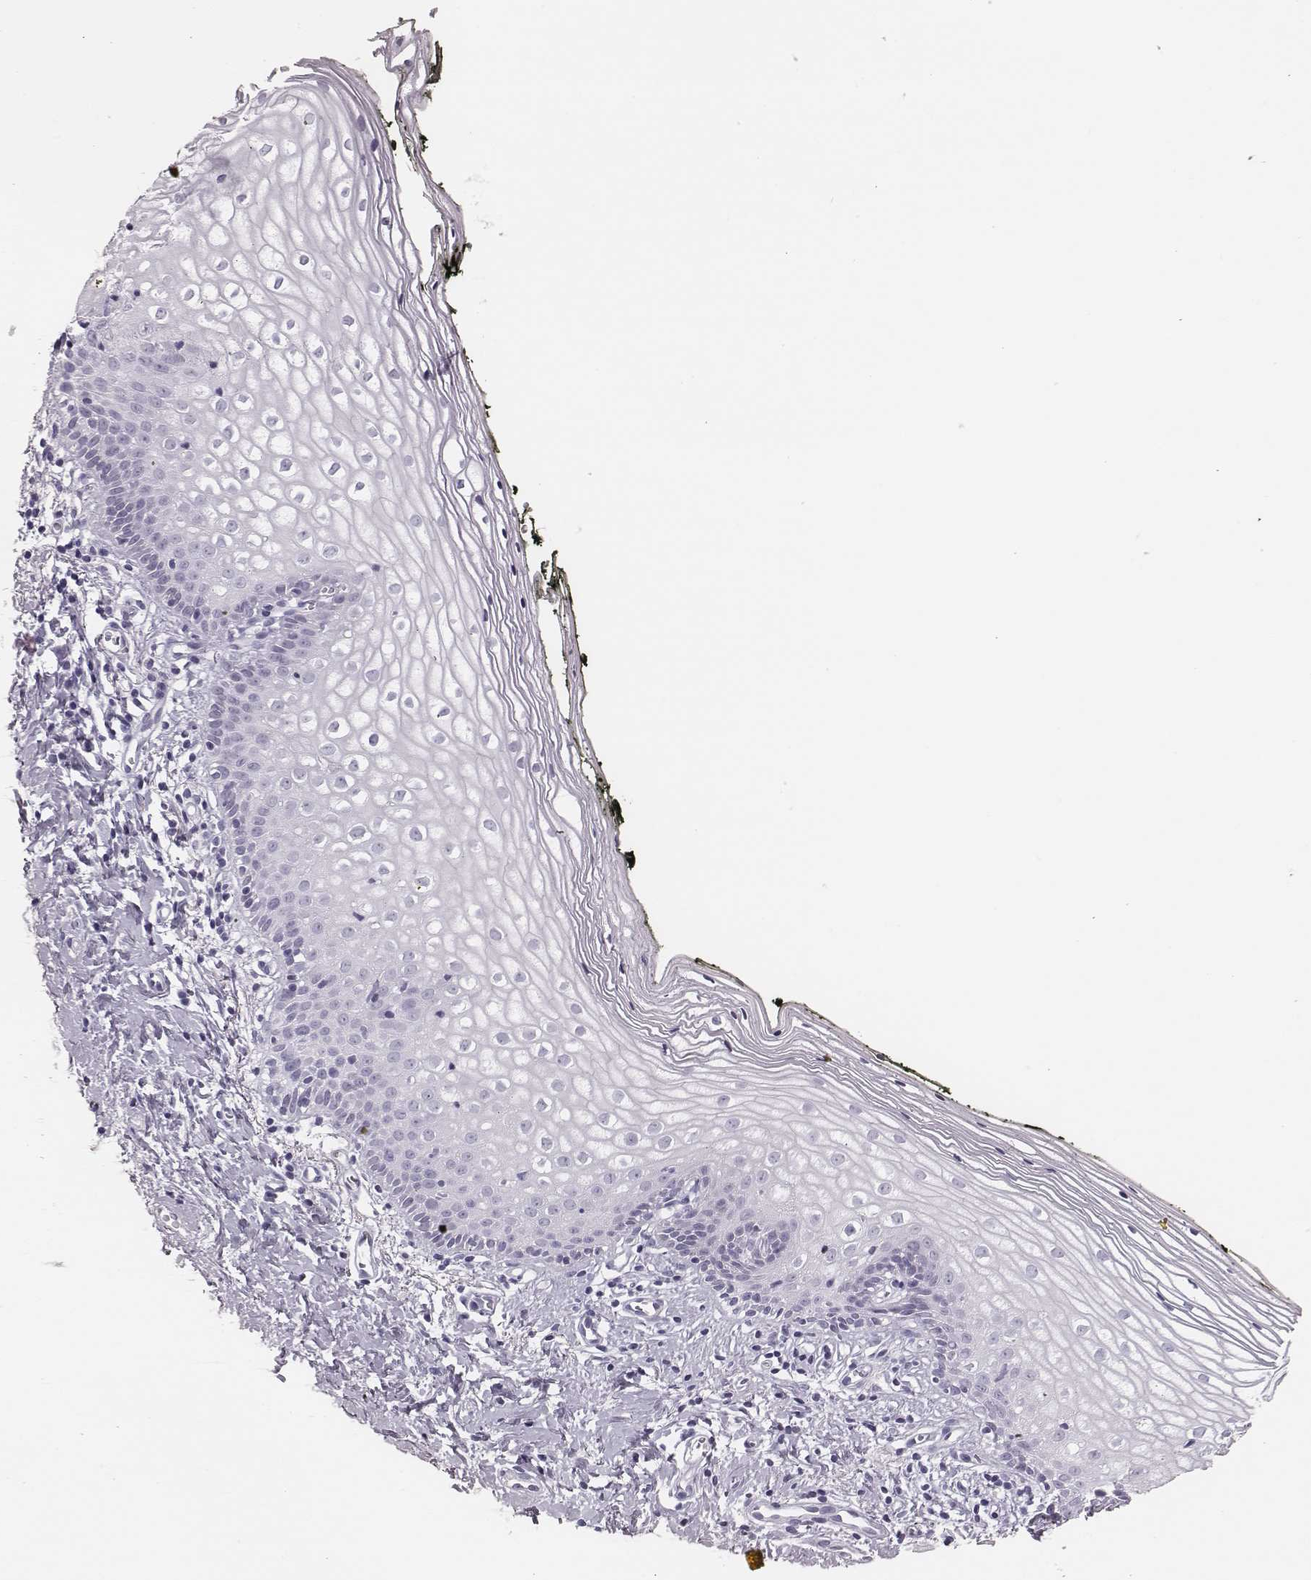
{"staining": {"intensity": "negative", "quantity": "none", "location": "none"}, "tissue": "vagina", "cell_type": "Squamous epithelial cells", "image_type": "normal", "snomed": [{"axis": "morphology", "description": "Normal tissue, NOS"}, {"axis": "topography", "description": "Vagina"}], "caption": "This is an immunohistochemistry micrograph of normal vagina. There is no expression in squamous epithelial cells.", "gene": "H1", "patient": {"sex": "female", "age": 47}}